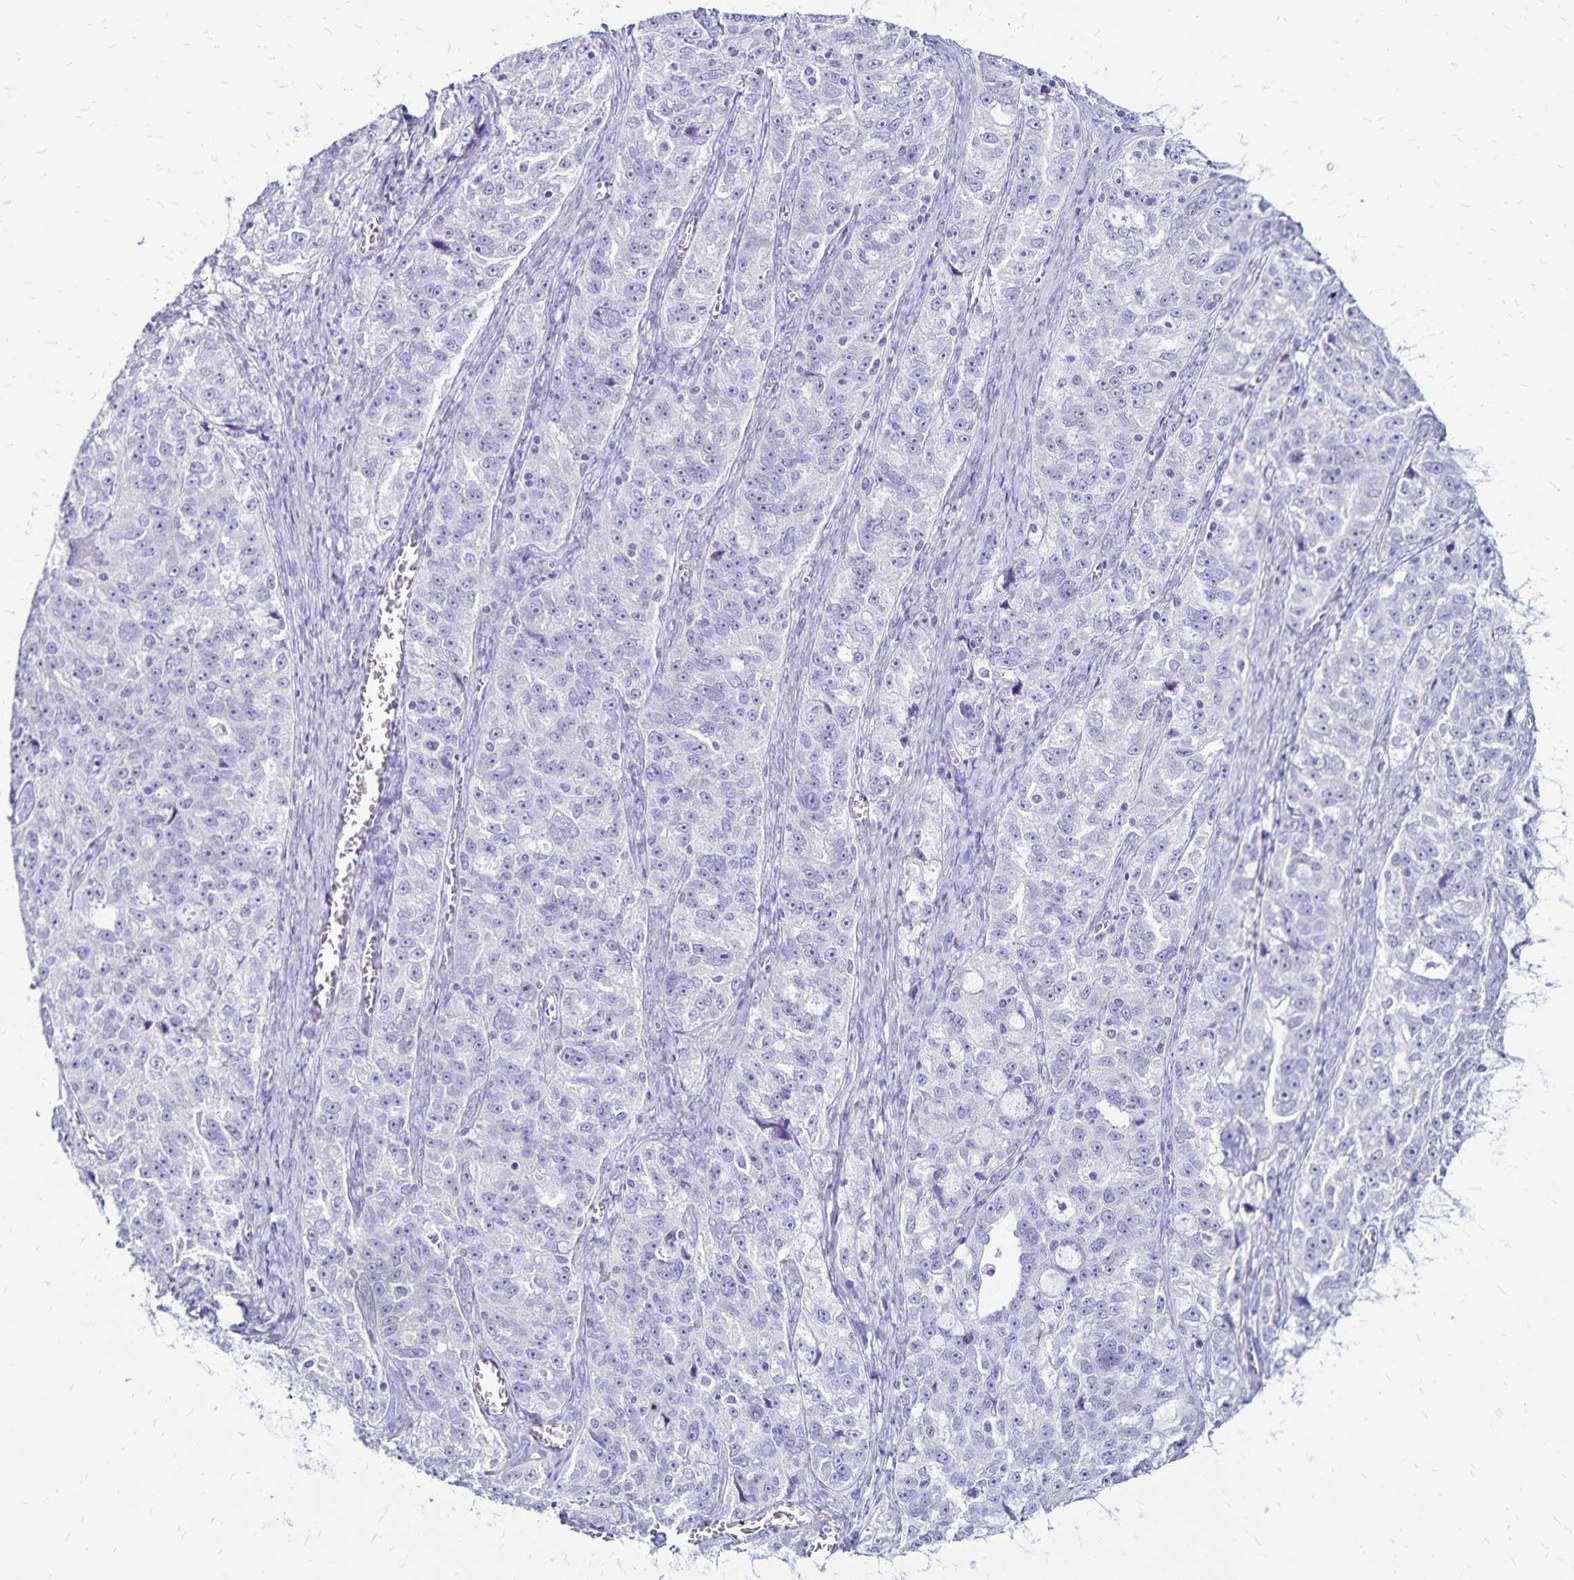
{"staining": {"intensity": "negative", "quantity": "none", "location": "none"}, "tissue": "ovarian cancer", "cell_type": "Tumor cells", "image_type": "cancer", "snomed": [{"axis": "morphology", "description": "Cystadenocarcinoma, serous, NOS"}, {"axis": "topography", "description": "Ovary"}], "caption": "High power microscopy histopathology image of an immunohistochemistry (IHC) photomicrograph of ovarian serous cystadenocarcinoma, revealing no significant expression in tumor cells.", "gene": "LIN28B", "patient": {"sex": "female", "age": 51}}